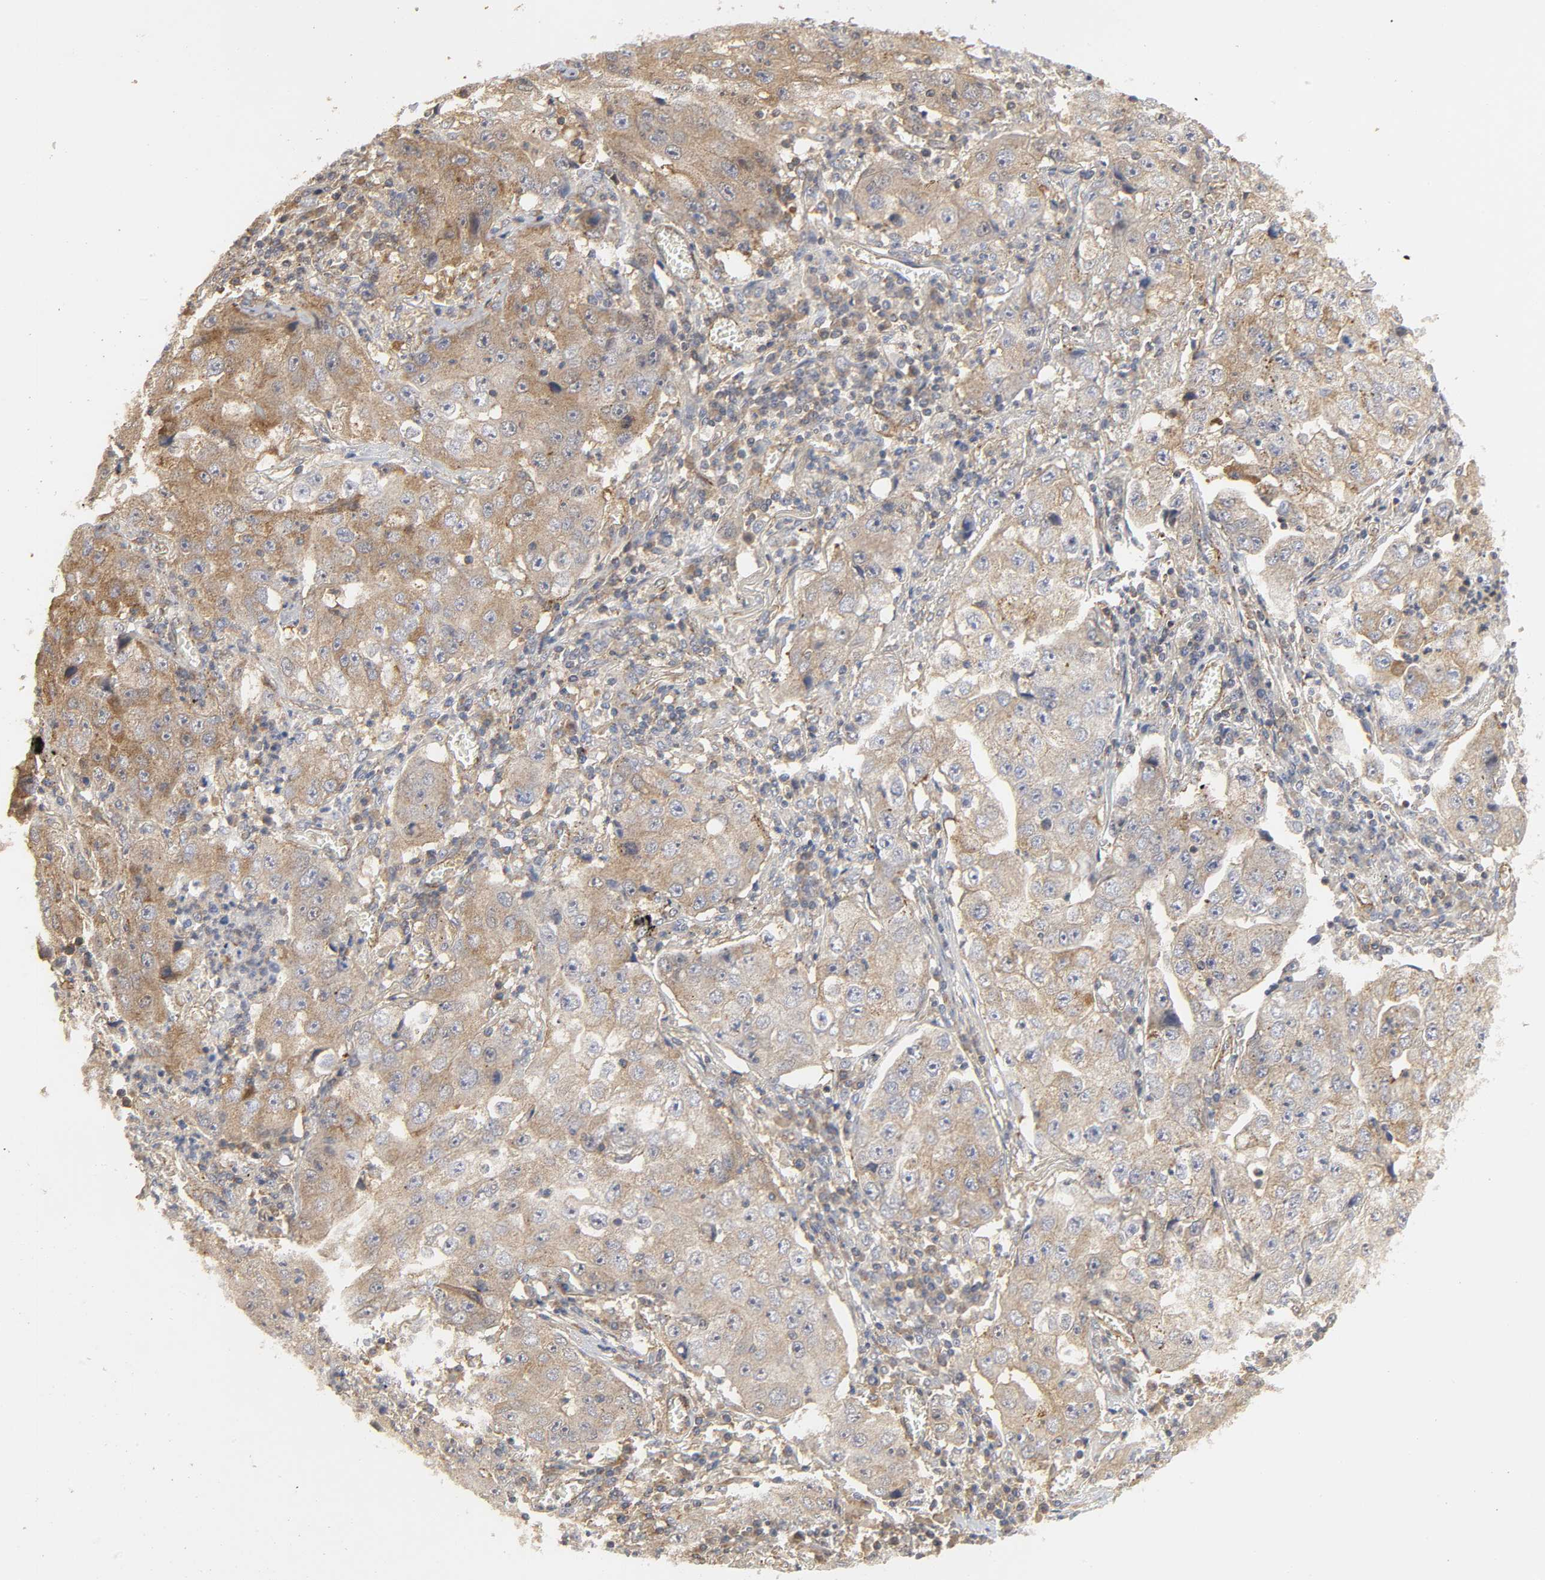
{"staining": {"intensity": "moderate", "quantity": ">75%", "location": "cytoplasmic/membranous"}, "tissue": "lung cancer", "cell_type": "Tumor cells", "image_type": "cancer", "snomed": [{"axis": "morphology", "description": "Squamous cell carcinoma, NOS"}, {"axis": "topography", "description": "Lung"}], "caption": "Protein expression analysis of human squamous cell carcinoma (lung) reveals moderate cytoplasmic/membranous staining in approximately >75% of tumor cells. The protein of interest is shown in brown color, while the nuclei are stained blue.", "gene": "SH3GLB1", "patient": {"sex": "male", "age": 64}}